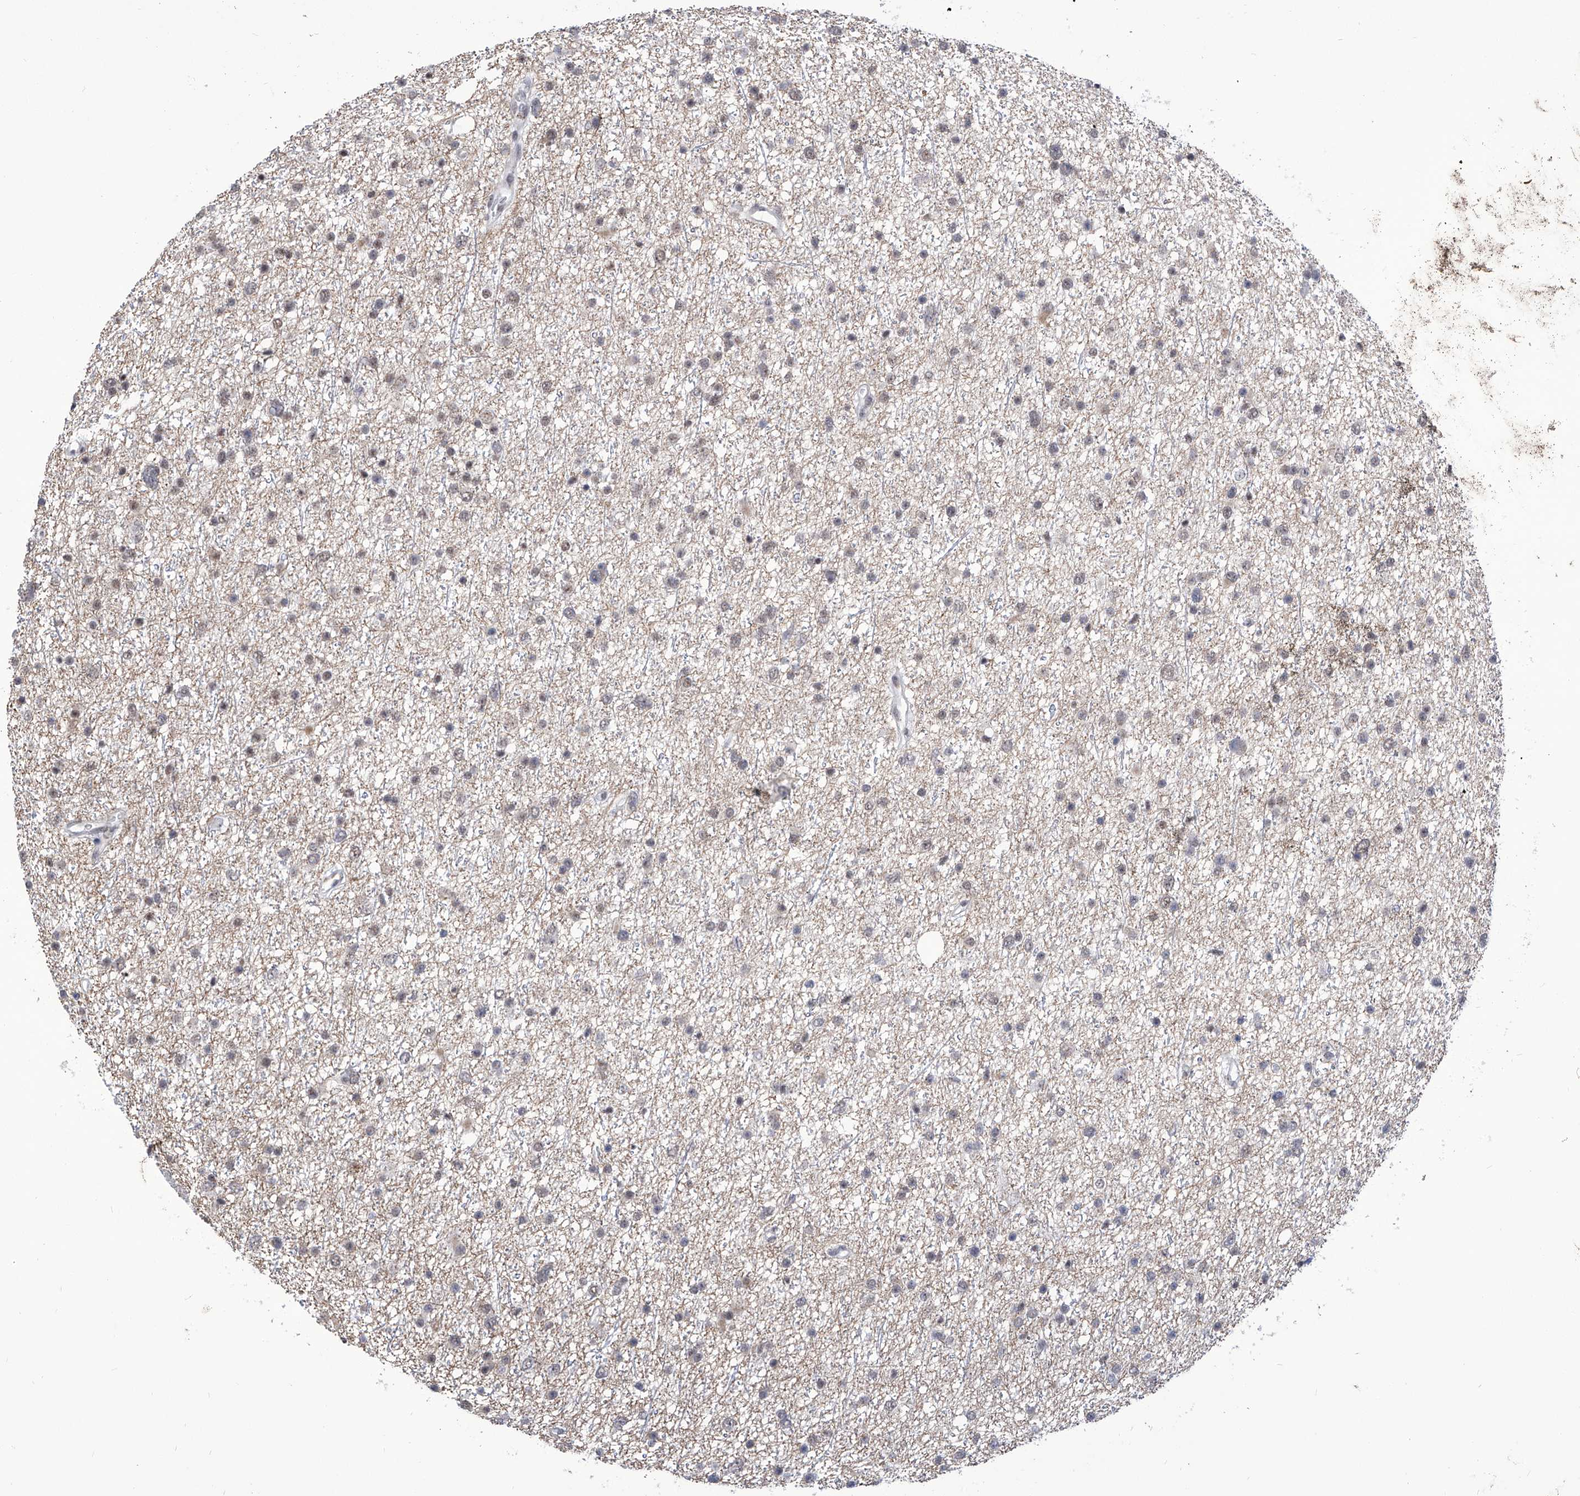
{"staining": {"intensity": "negative", "quantity": "none", "location": "none"}, "tissue": "glioma", "cell_type": "Tumor cells", "image_type": "cancer", "snomed": [{"axis": "morphology", "description": "Glioma, malignant, Low grade"}, {"axis": "topography", "description": "Cerebral cortex"}], "caption": "Protein analysis of glioma demonstrates no significant expression in tumor cells.", "gene": "SART1", "patient": {"sex": "female", "age": 39}}